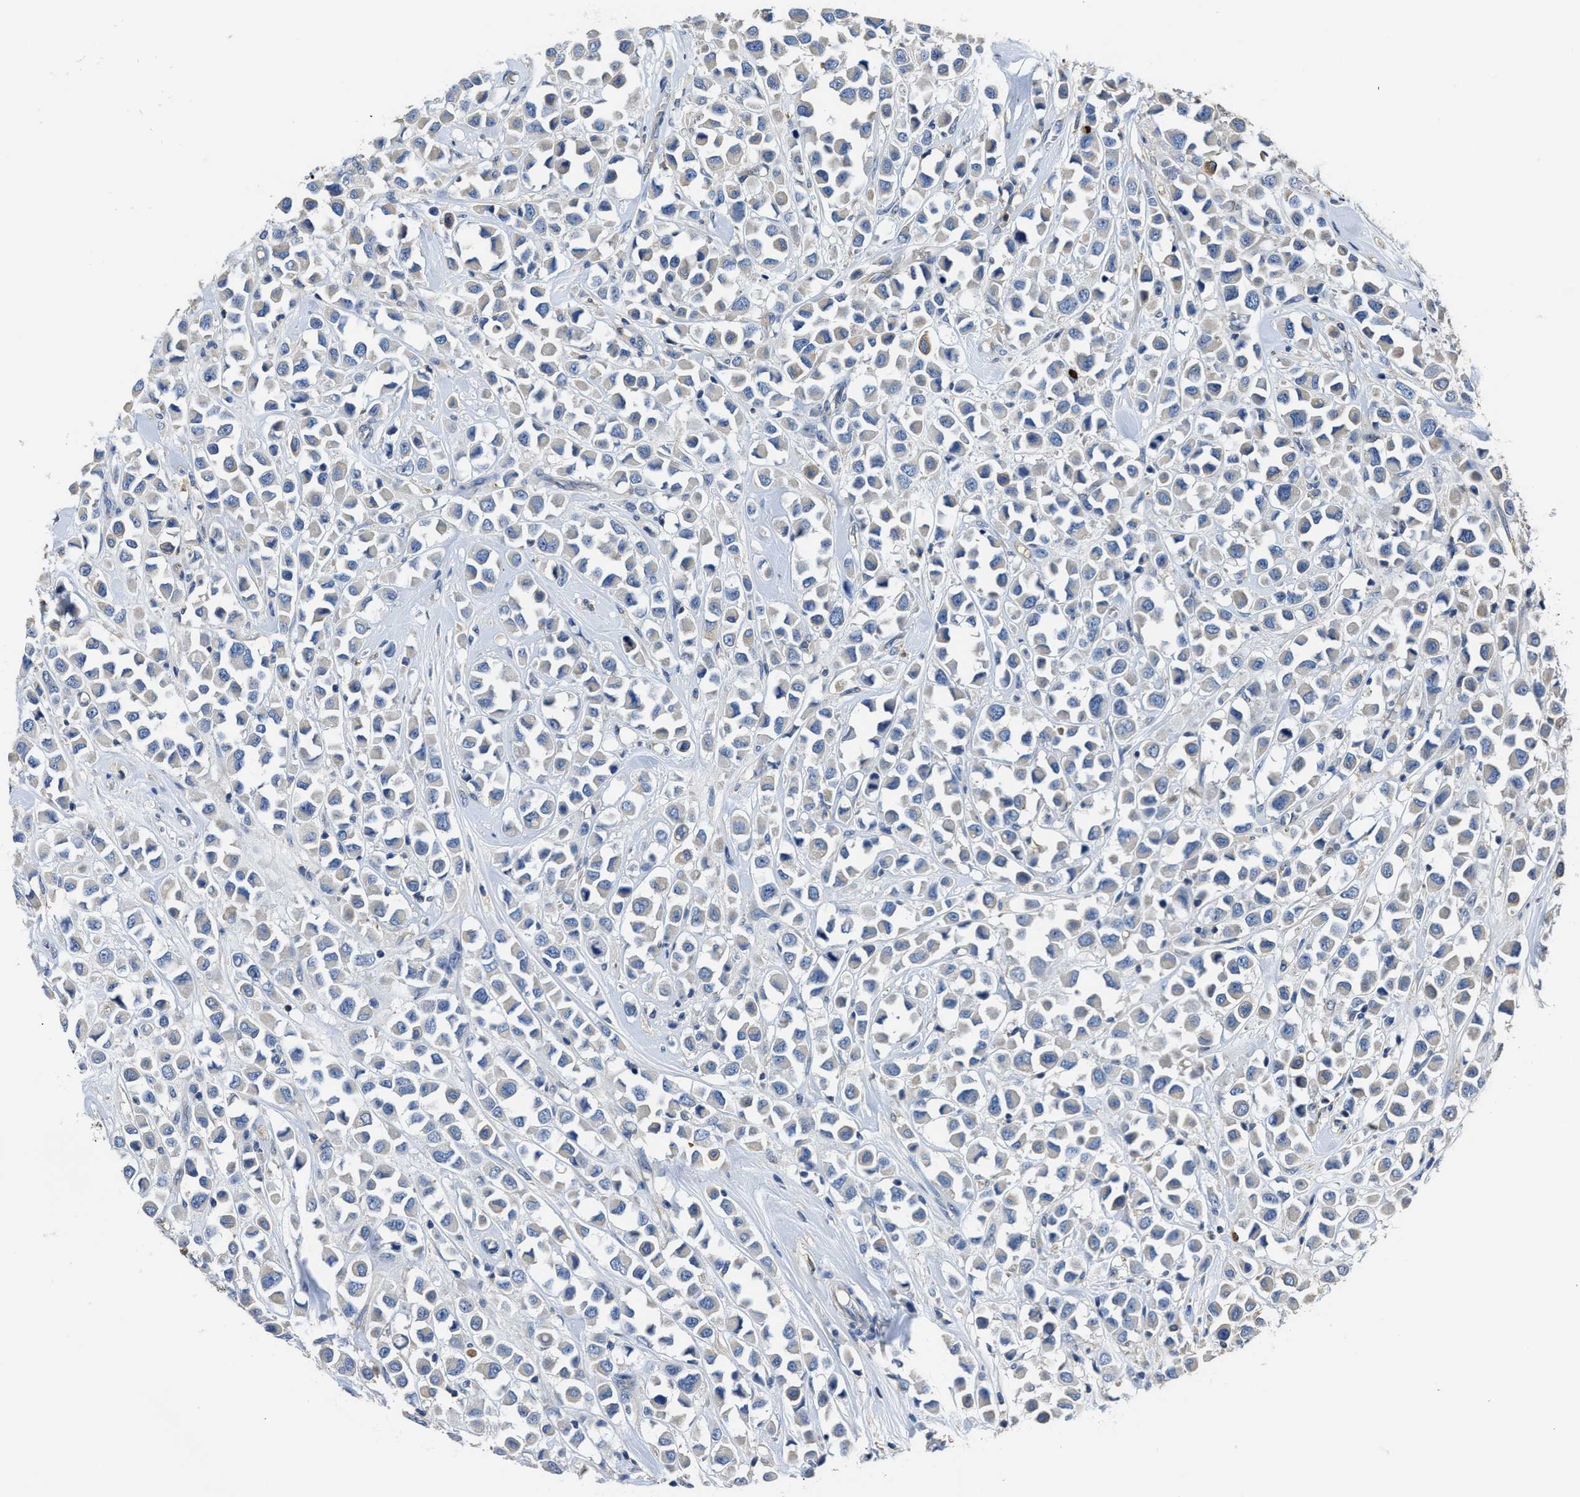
{"staining": {"intensity": "negative", "quantity": "none", "location": "none"}, "tissue": "breast cancer", "cell_type": "Tumor cells", "image_type": "cancer", "snomed": [{"axis": "morphology", "description": "Duct carcinoma"}, {"axis": "topography", "description": "Breast"}], "caption": "This is a image of immunohistochemistry (IHC) staining of breast cancer (intraductal carcinoma), which shows no staining in tumor cells.", "gene": "TRAF6", "patient": {"sex": "female", "age": 61}}